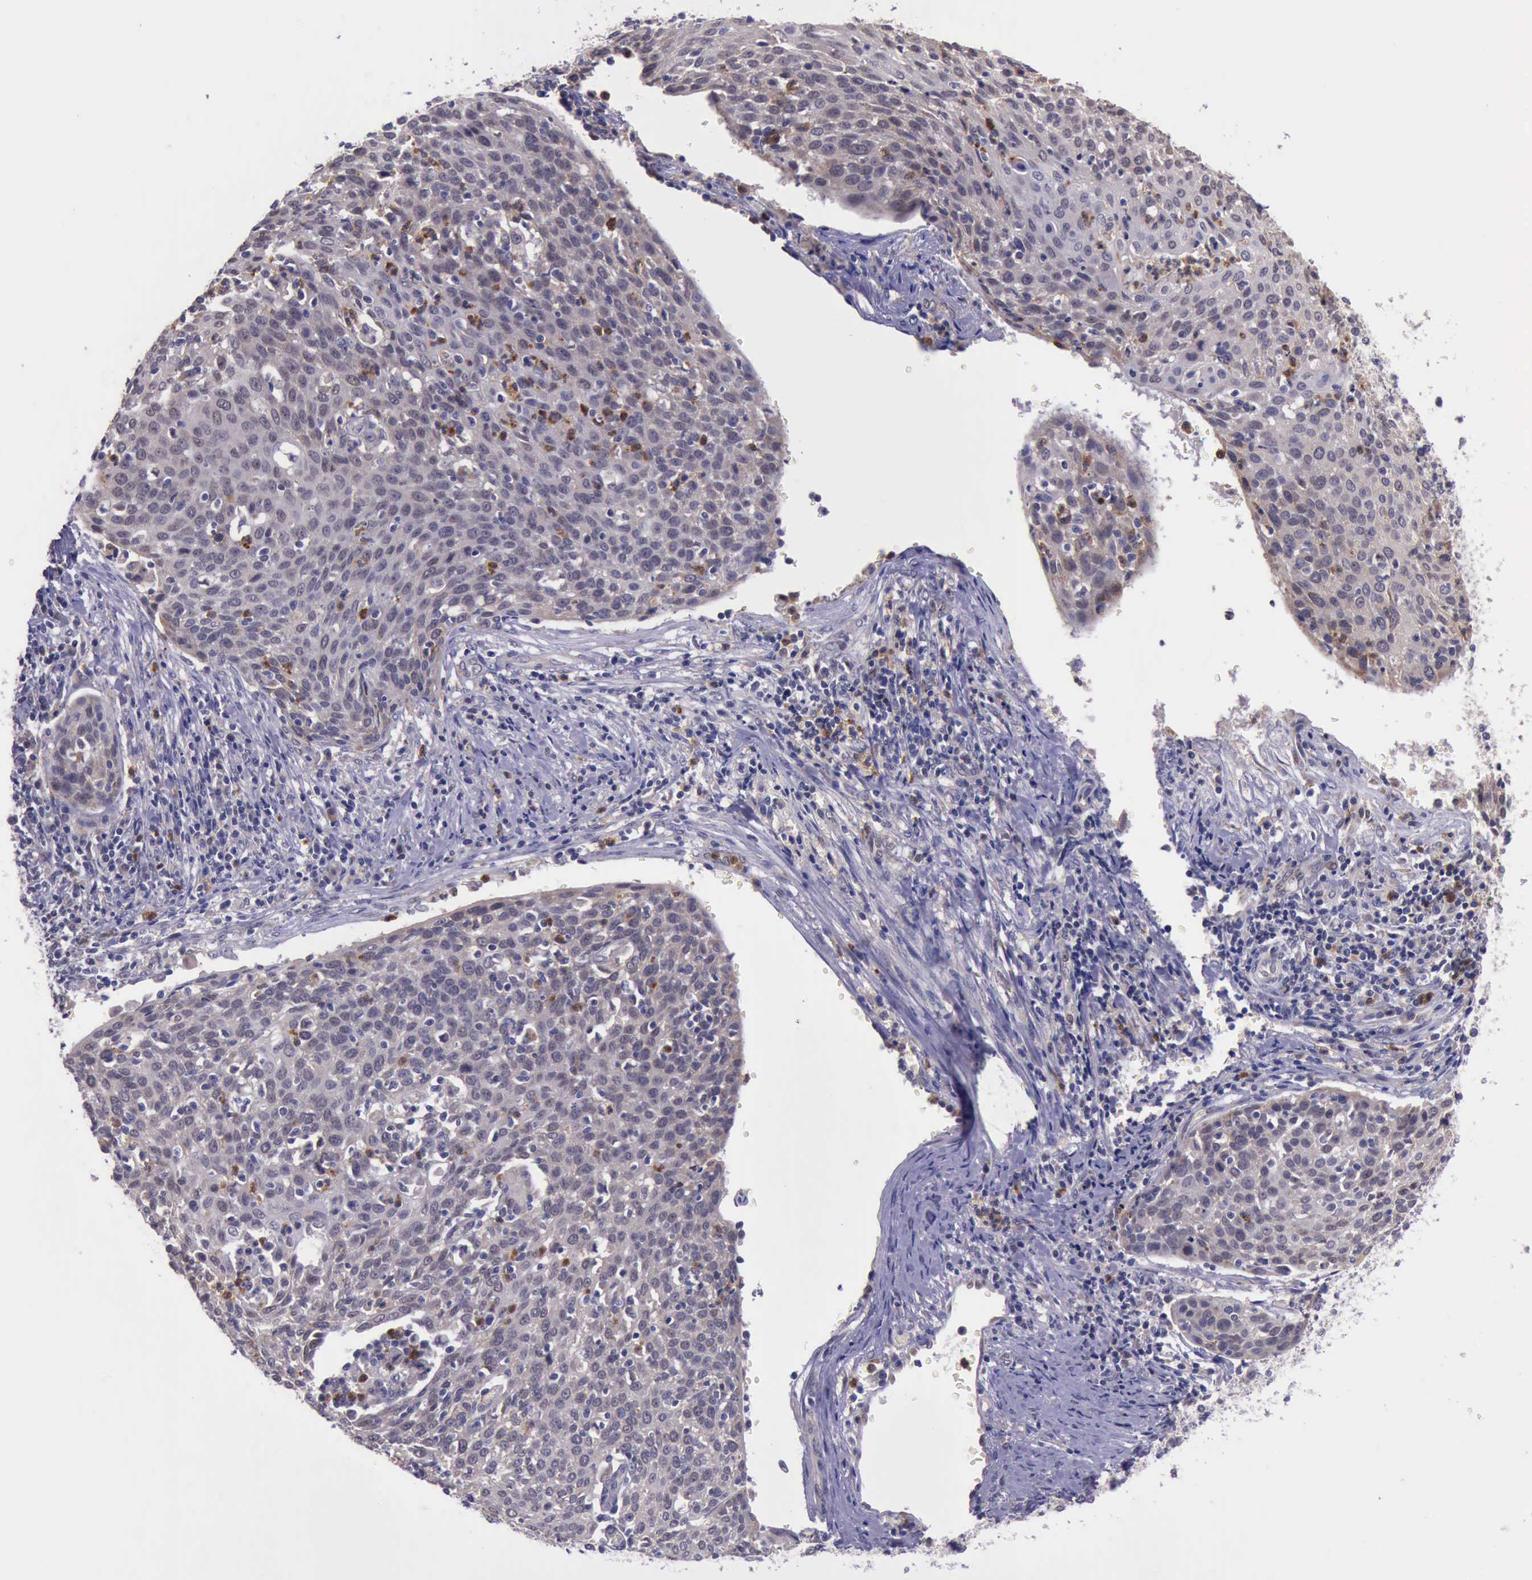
{"staining": {"intensity": "weak", "quantity": ">75%", "location": "cytoplasmic/membranous"}, "tissue": "cervical cancer", "cell_type": "Tumor cells", "image_type": "cancer", "snomed": [{"axis": "morphology", "description": "Squamous cell carcinoma, NOS"}, {"axis": "topography", "description": "Cervix"}], "caption": "Immunohistochemistry (IHC) of squamous cell carcinoma (cervical) displays low levels of weak cytoplasmic/membranous staining in about >75% of tumor cells.", "gene": "PLEK2", "patient": {"sex": "female", "age": 38}}